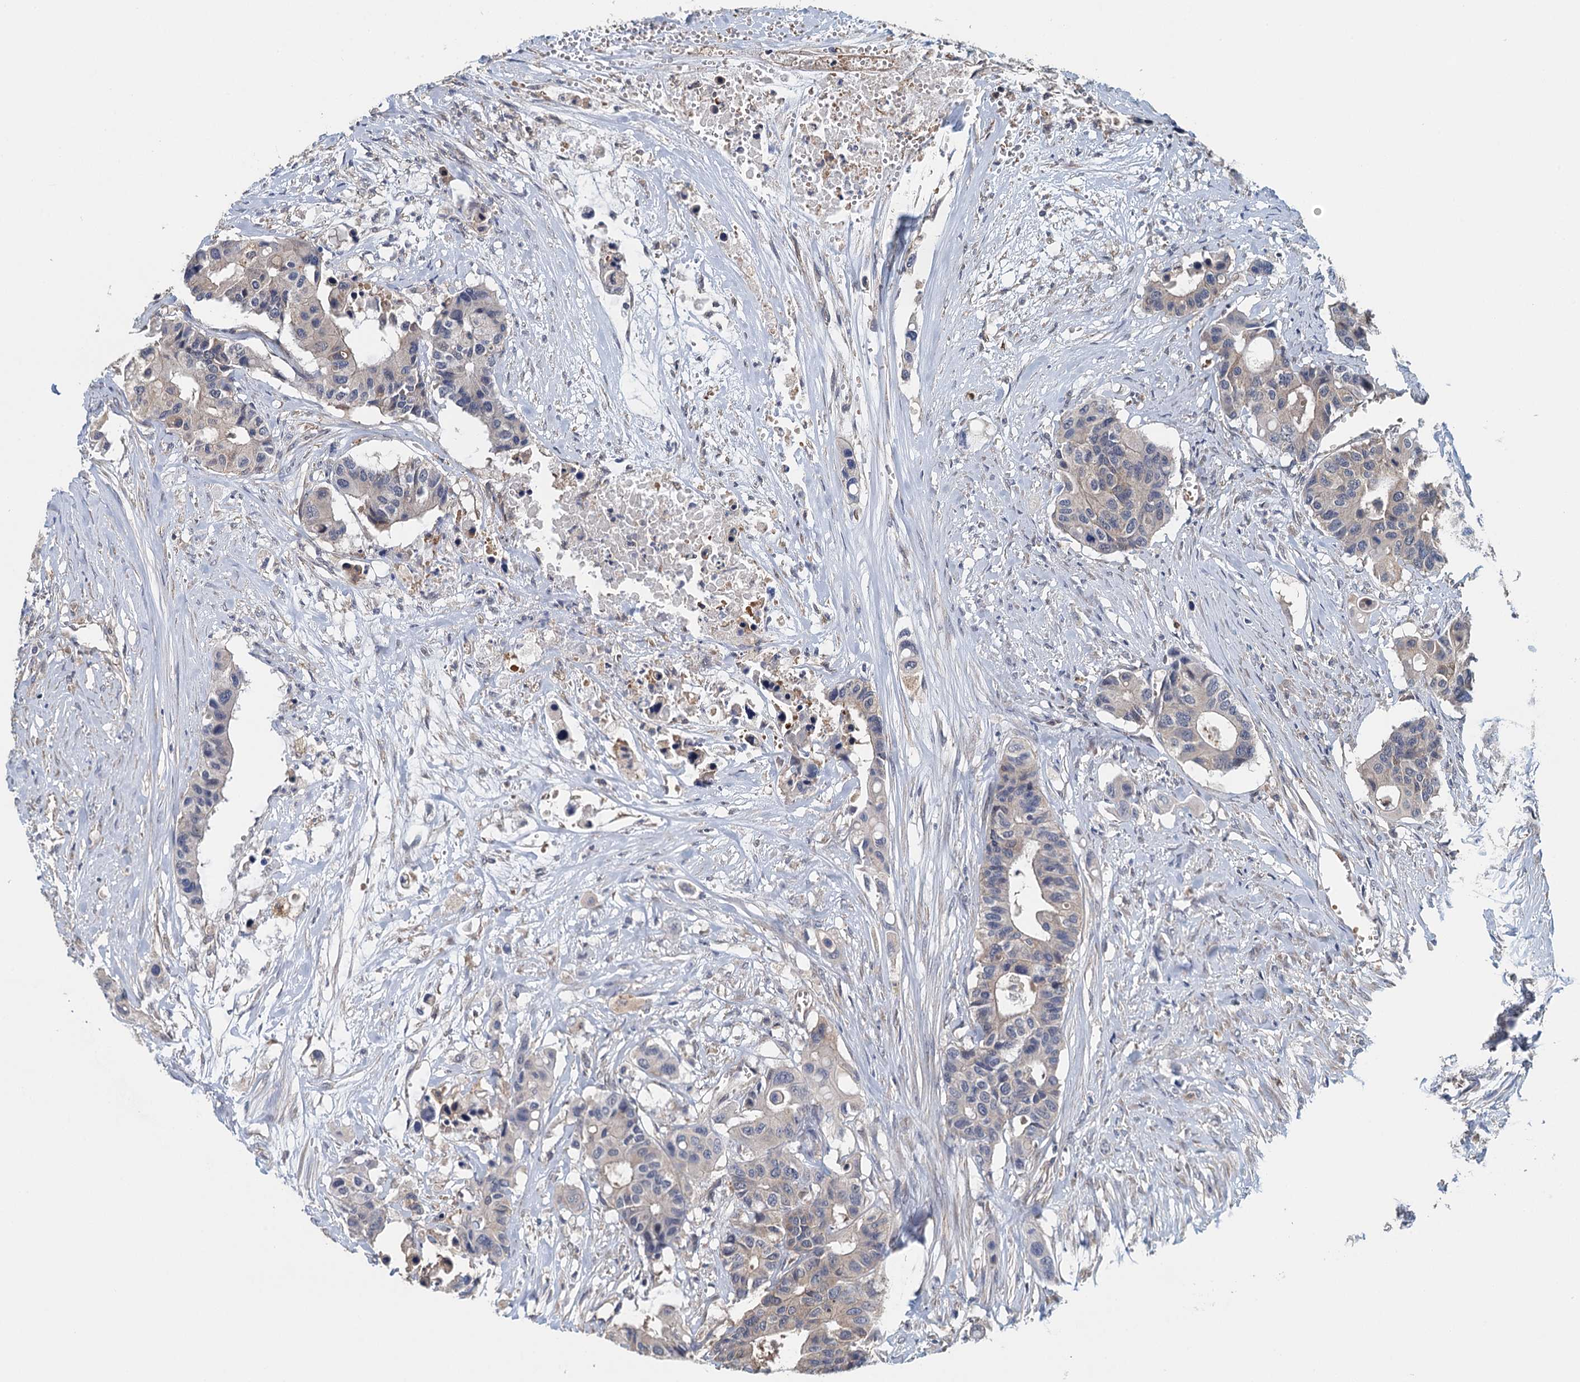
{"staining": {"intensity": "negative", "quantity": "none", "location": "none"}, "tissue": "colorectal cancer", "cell_type": "Tumor cells", "image_type": "cancer", "snomed": [{"axis": "morphology", "description": "Adenocarcinoma, NOS"}, {"axis": "topography", "description": "Colon"}], "caption": "A high-resolution micrograph shows immunohistochemistry (IHC) staining of colorectal adenocarcinoma, which demonstrates no significant staining in tumor cells.", "gene": "RSAD2", "patient": {"sex": "male", "age": 77}}